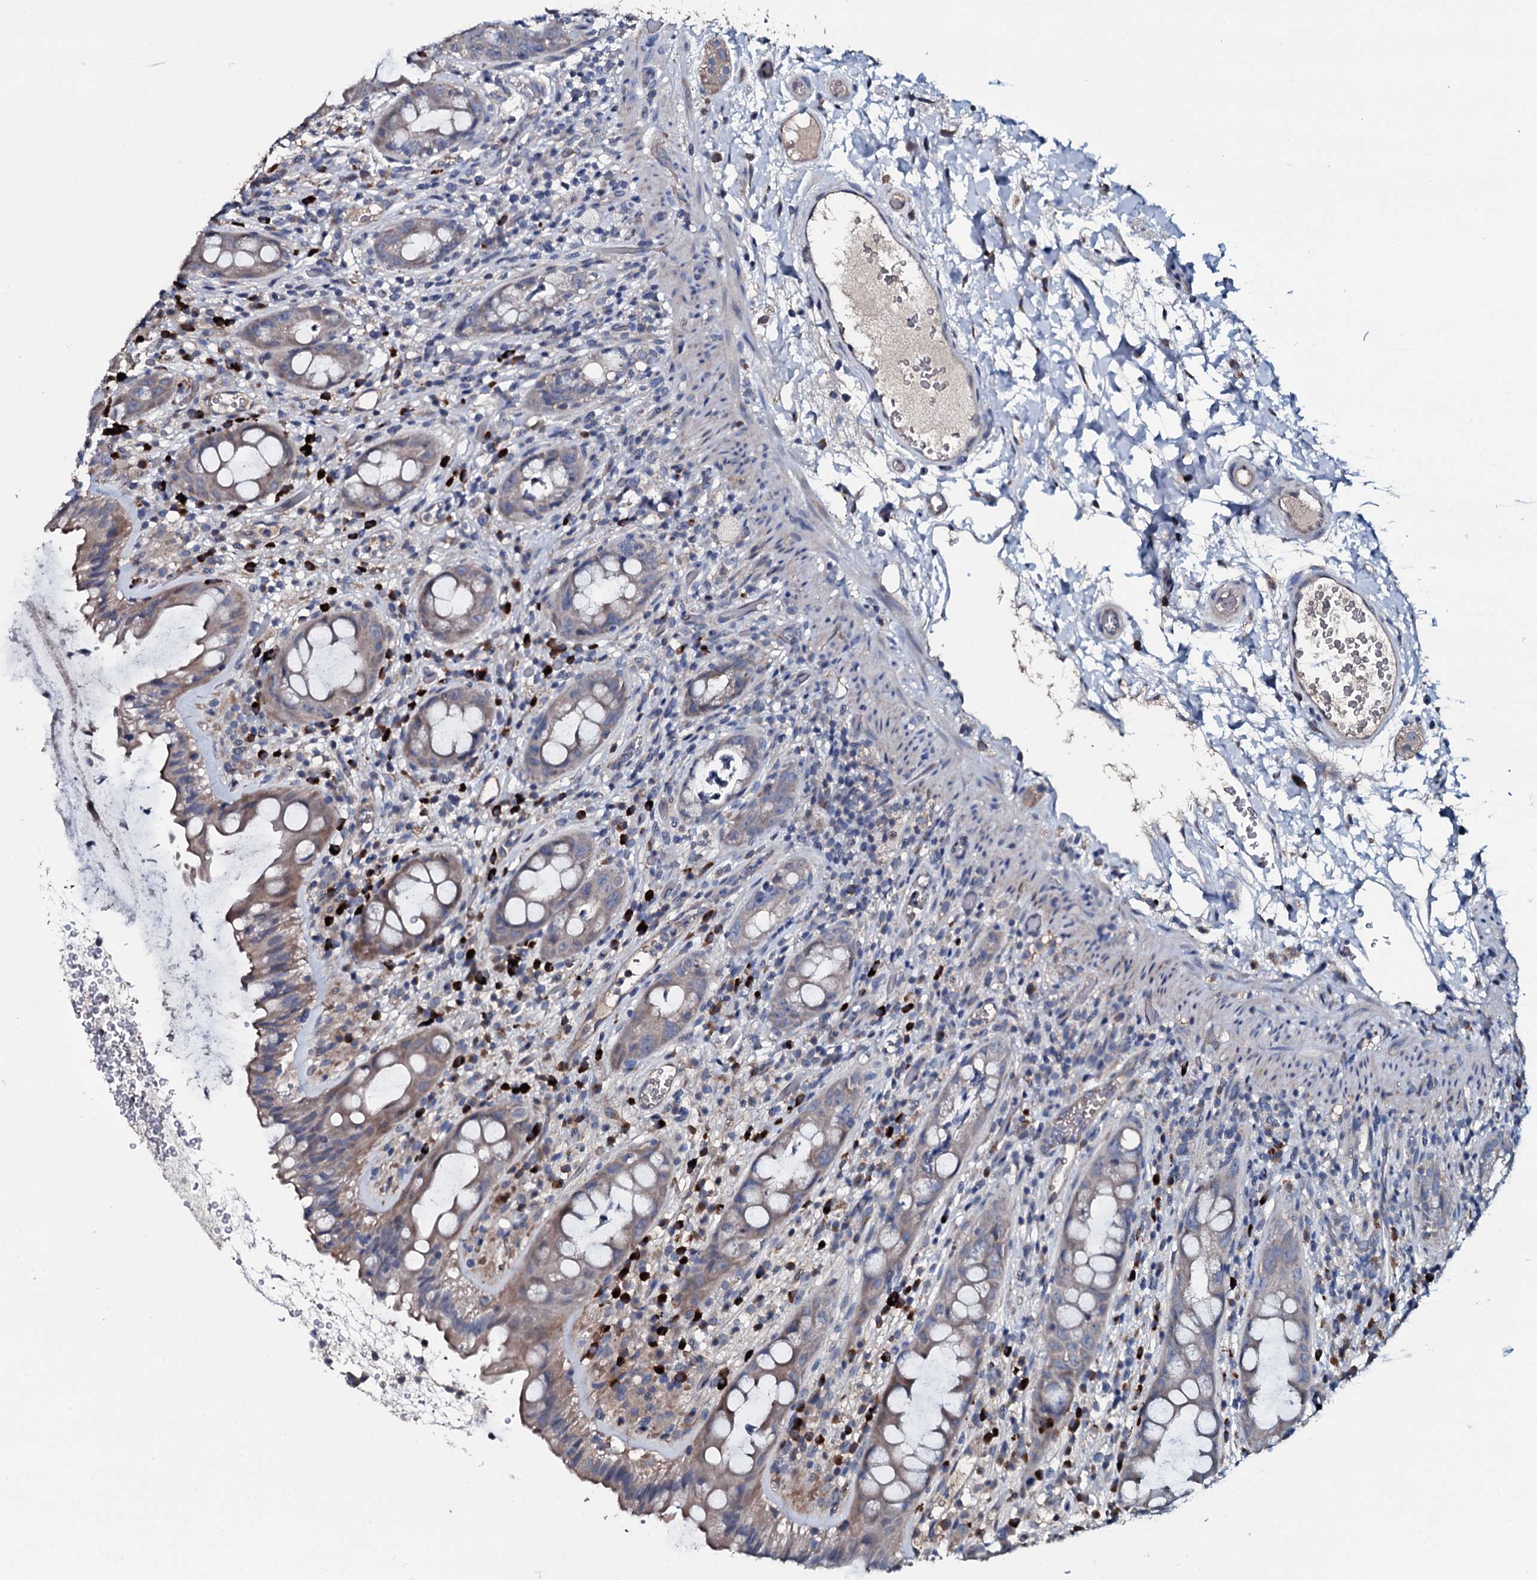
{"staining": {"intensity": "moderate", "quantity": "25%-75%", "location": "cytoplasmic/membranous"}, "tissue": "rectum", "cell_type": "Glandular cells", "image_type": "normal", "snomed": [{"axis": "morphology", "description": "Normal tissue, NOS"}, {"axis": "topography", "description": "Rectum"}], "caption": "Glandular cells reveal moderate cytoplasmic/membranous expression in approximately 25%-75% of cells in benign rectum.", "gene": "IL12B", "patient": {"sex": "female", "age": 57}}